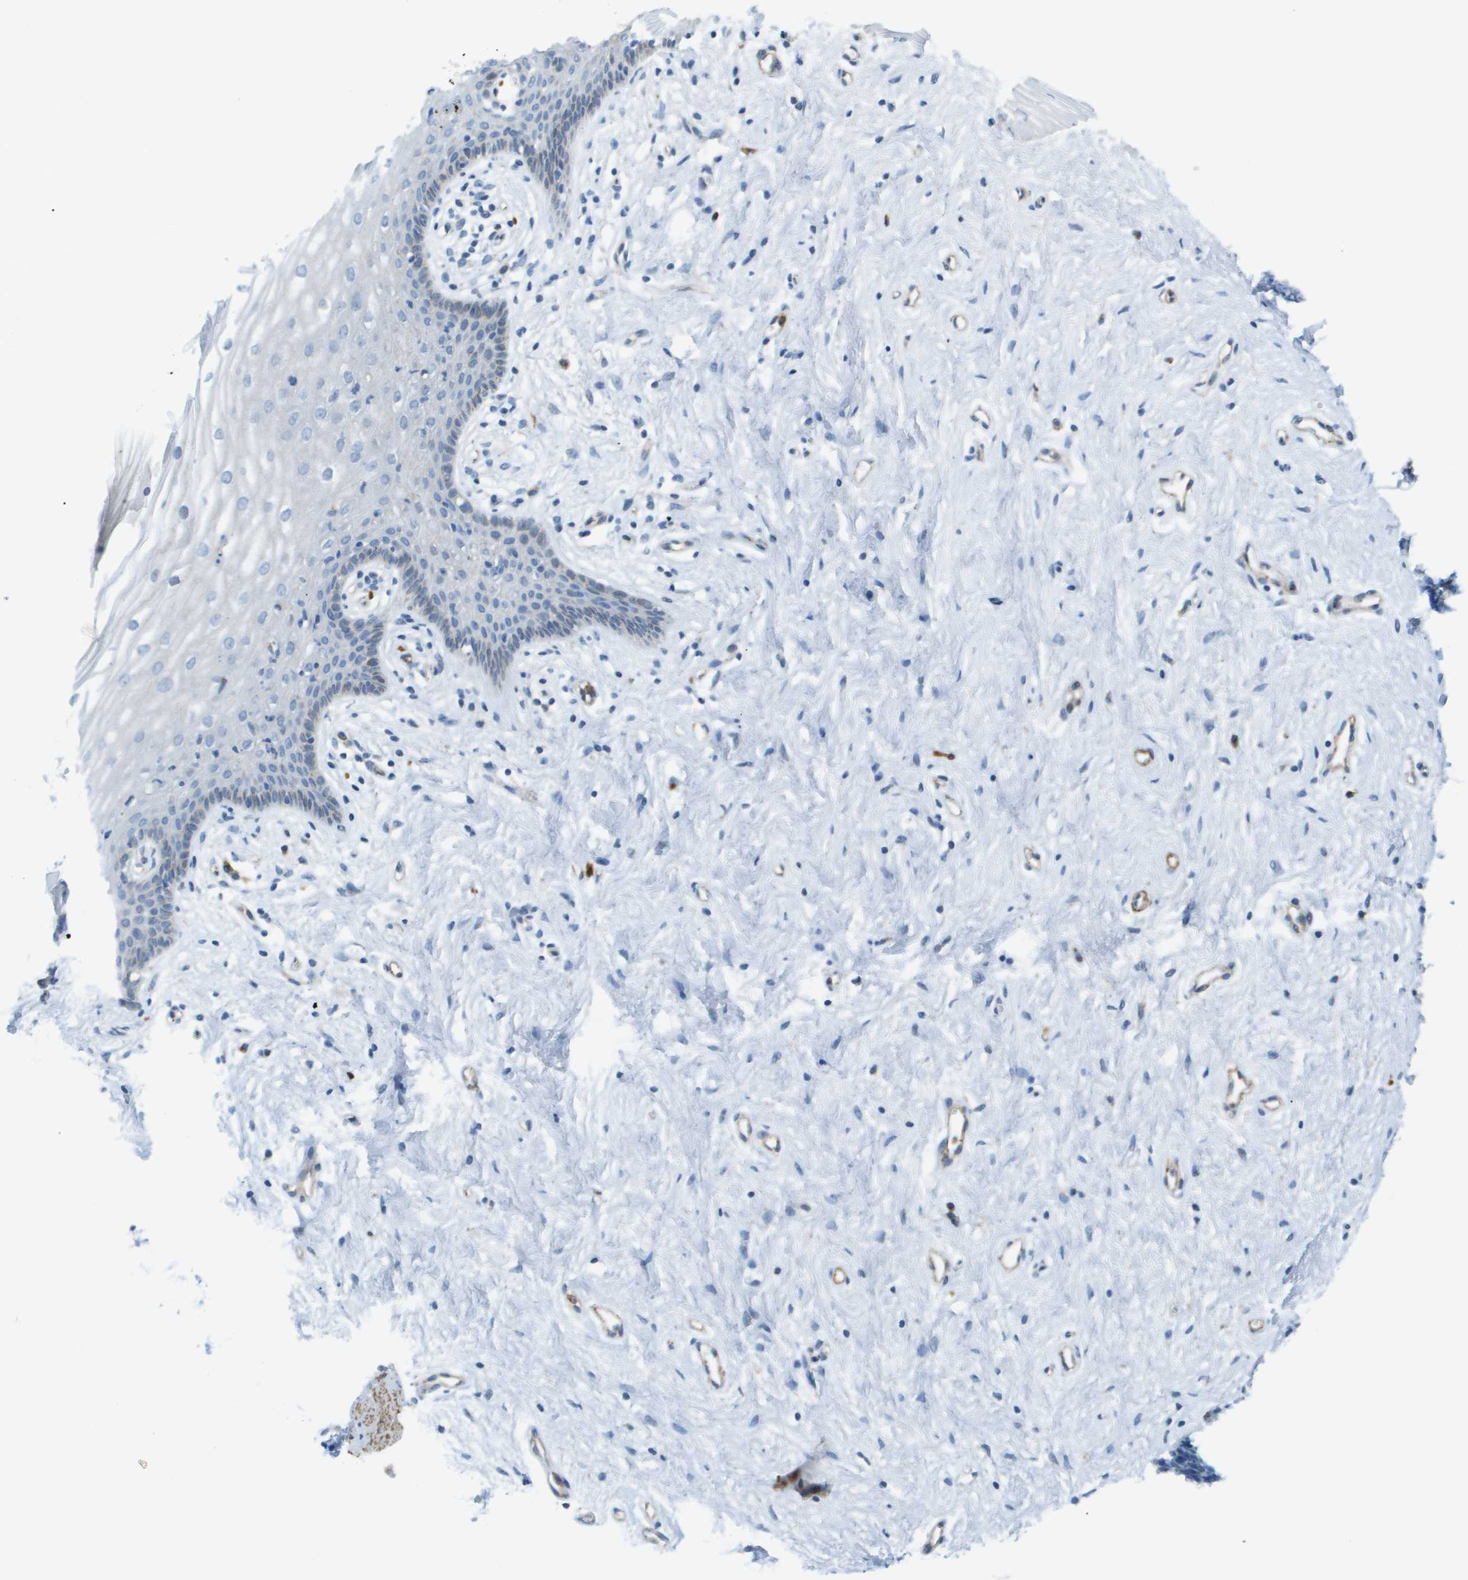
{"staining": {"intensity": "negative", "quantity": "none", "location": "none"}, "tissue": "vagina", "cell_type": "Squamous epithelial cells", "image_type": "normal", "snomed": [{"axis": "morphology", "description": "Normal tissue, NOS"}, {"axis": "topography", "description": "Vagina"}], "caption": "DAB immunohistochemical staining of unremarkable human vagina displays no significant positivity in squamous epithelial cells.", "gene": "MYH11", "patient": {"sex": "female", "age": 44}}